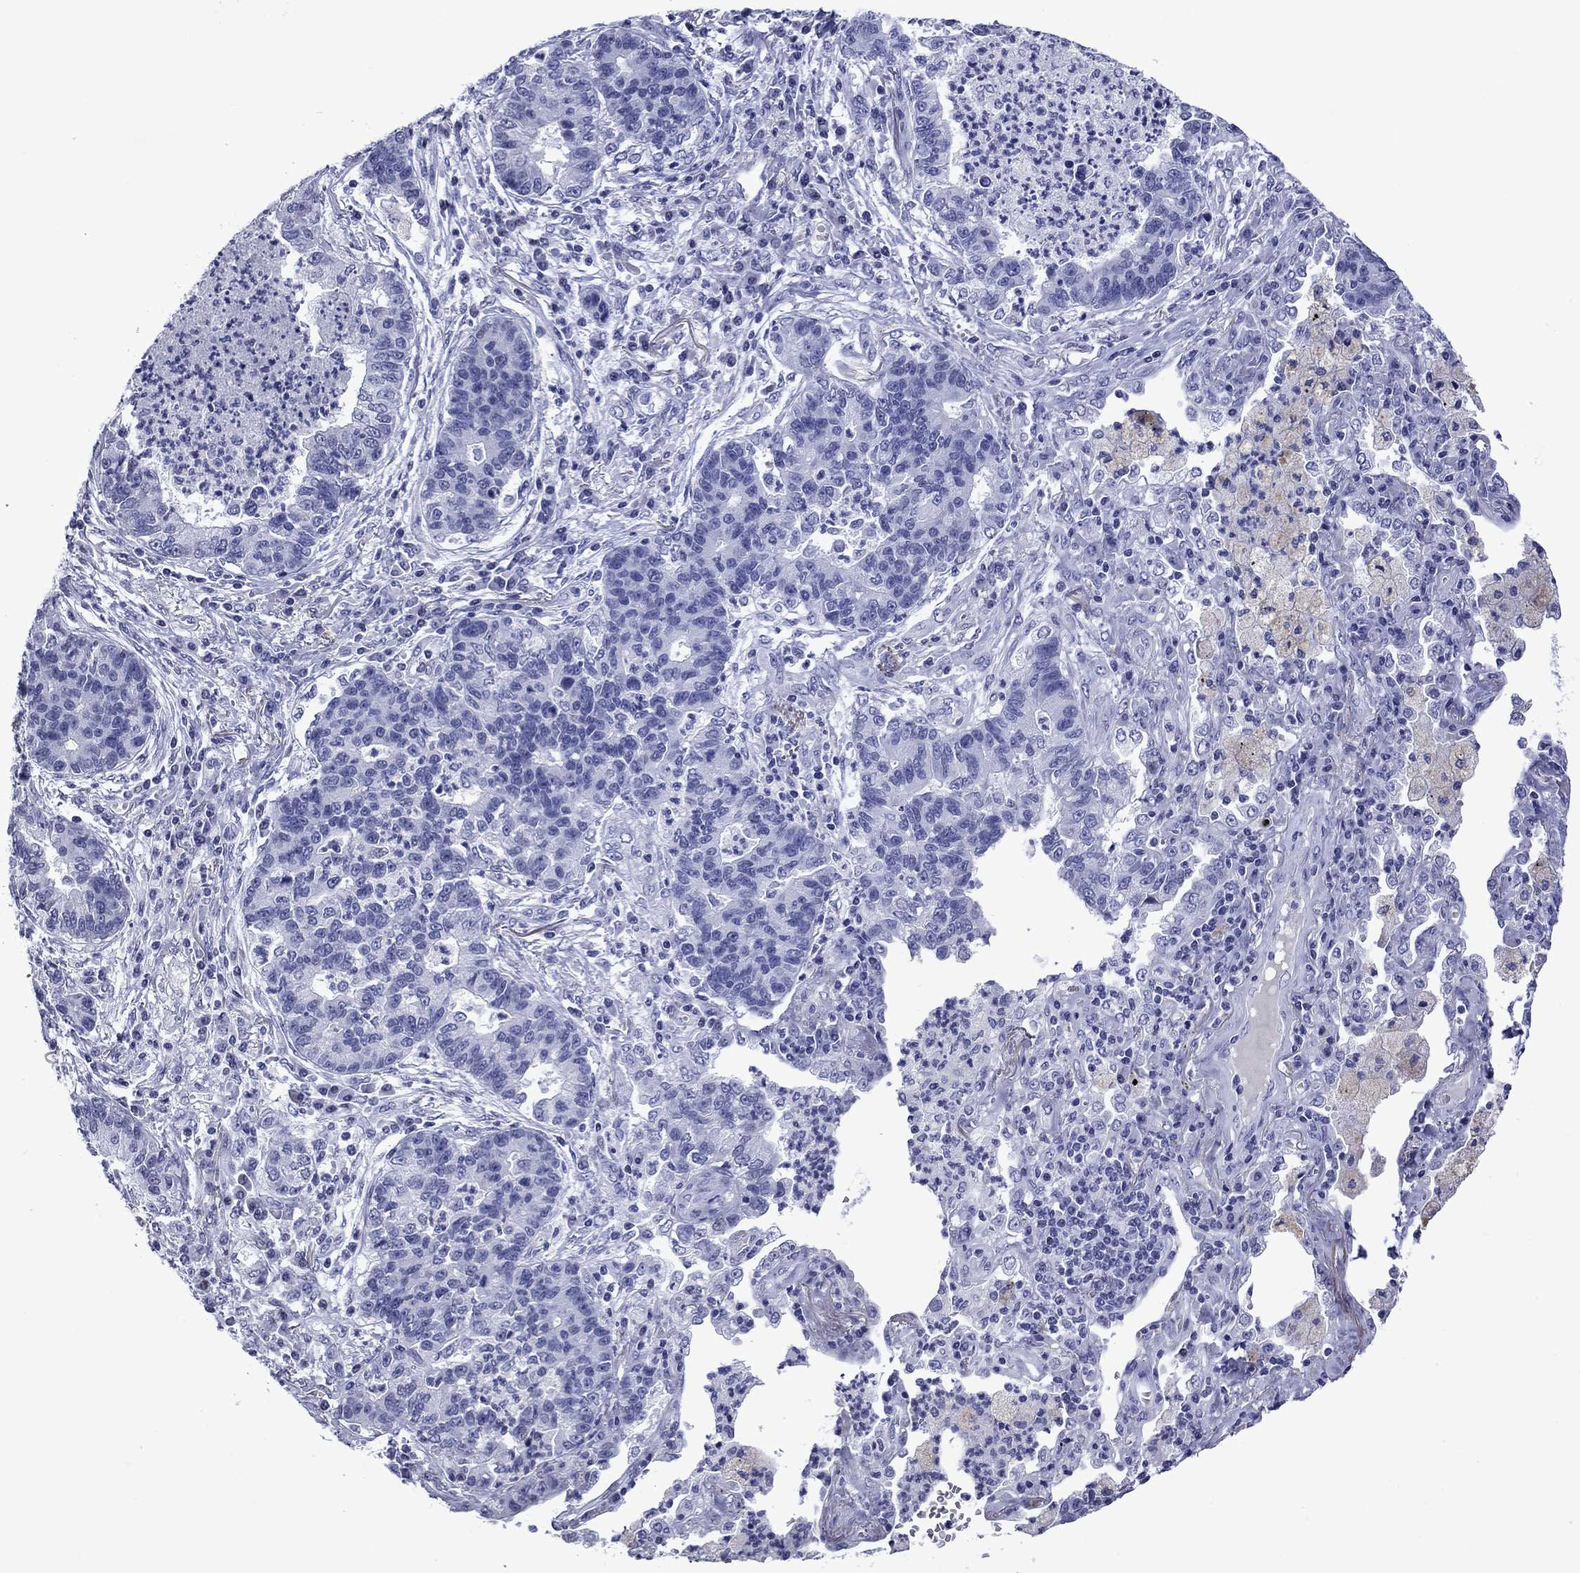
{"staining": {"intensity": "negative", "quantity": "none", "location": "none"}, "tissue": "lung cancer", "cell_type": "Tumor cells", "image_type": "cancer", "snomed": [{"axis": "morphology", "description": "Adenocarcinoma, NOS"}, {"axis": "topography", "description": "Lung"}], "caption": "This micrograph is of lung adenocarcinoma stained with immunohistochemistry to label a protein in brown with the nuclei are counter-stained blue. There is no expression in tumor cells.", "gene": "PIWIL1", "patient": {"sex": "female", "age": 57}}